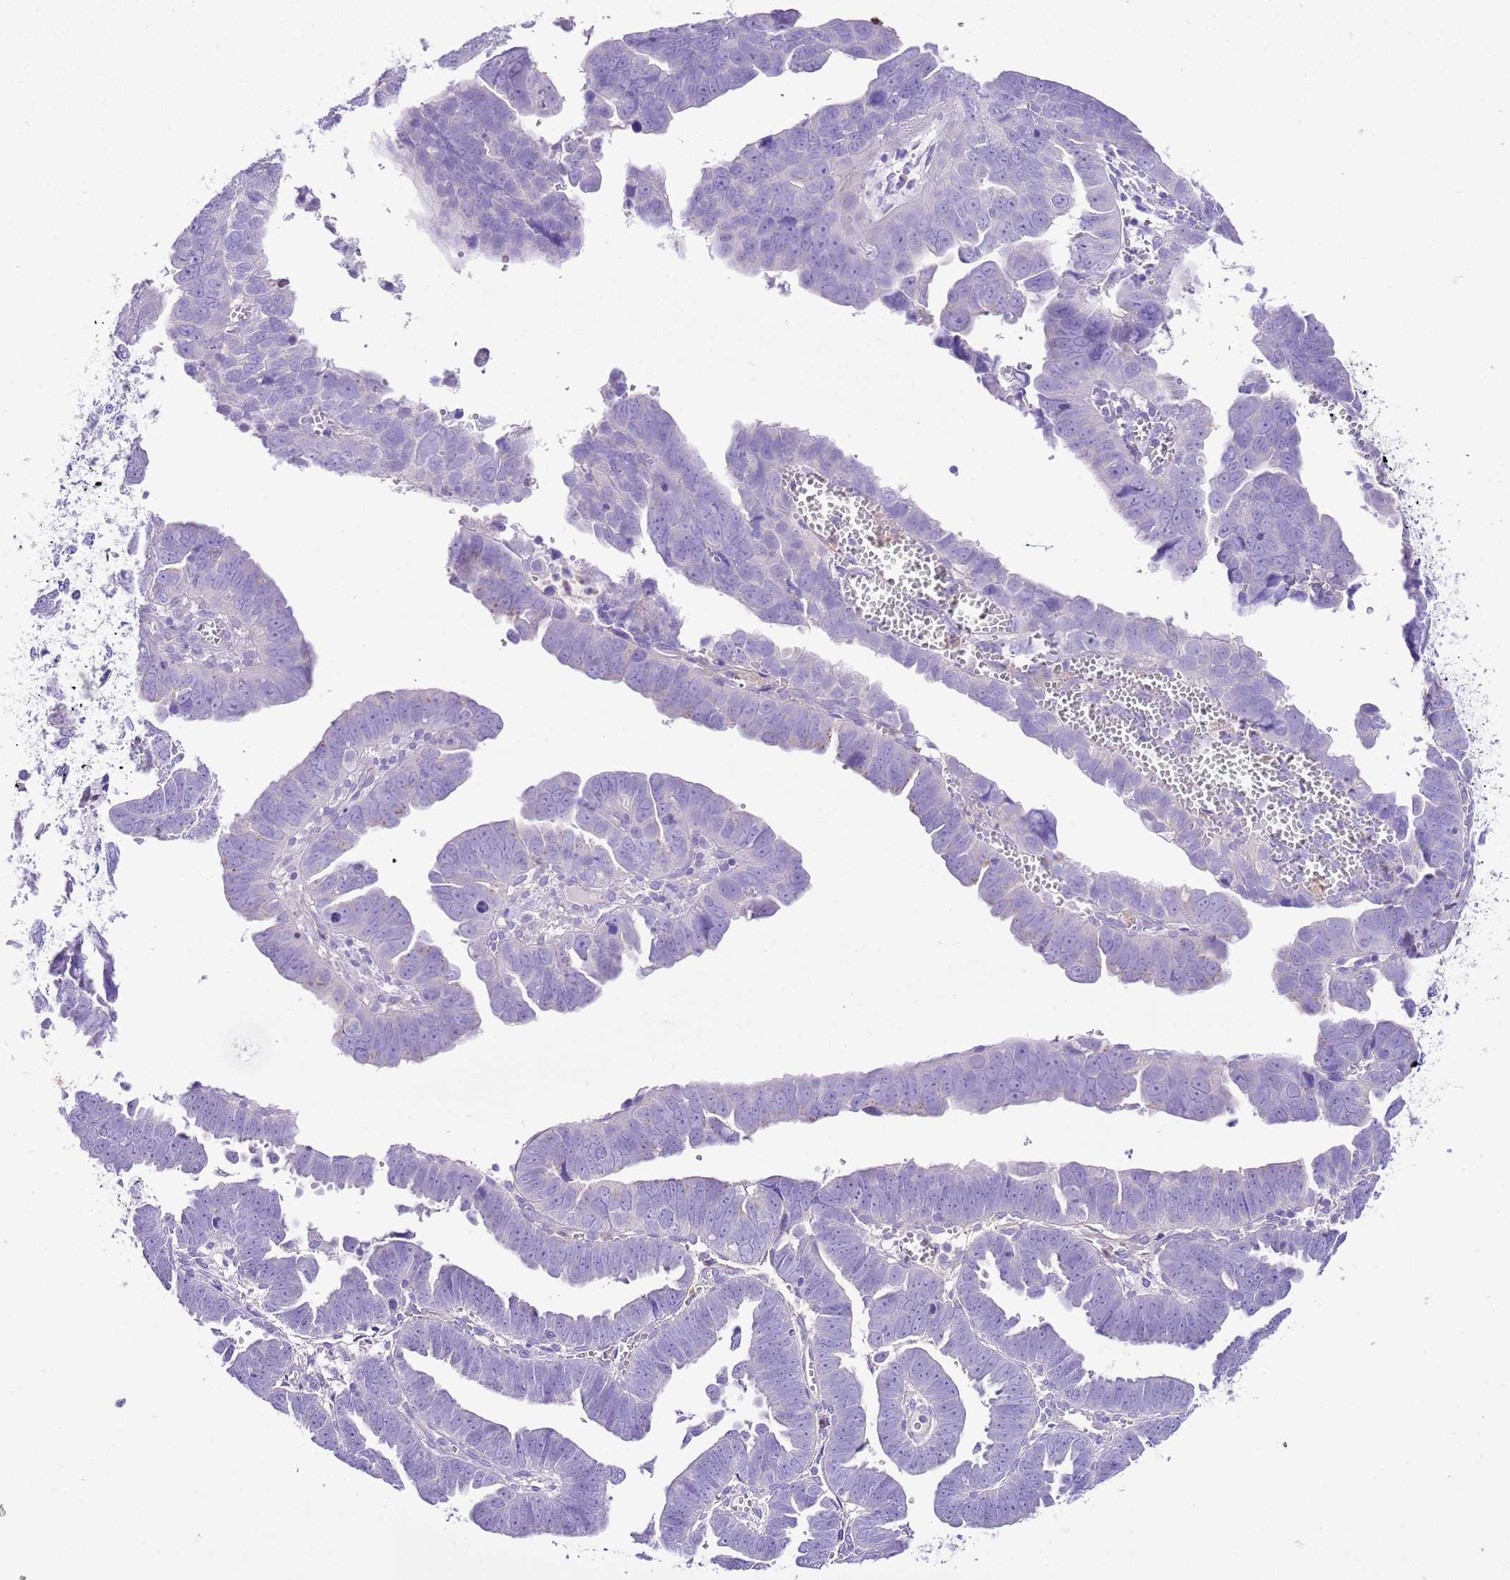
{"staining": {"intensity": "negative", "quantity": "none", "location": "none"}, "tissue": "endometrial cancer", "cell_type": "Tumor cells", "image_type": "cancer", "snomed": [{"axis": "morphology", "description": "Adenocarcinoma, NOS"}, {"axis": "topography", "description": "Endometrium"}], "caption": "The histopathology image demonstrates no staining of tumor cells in endometrial cancer. Nuclei are stained in blue.", "gene": "BHLHA15", "patient": {"sex": "female", "age": 75}}